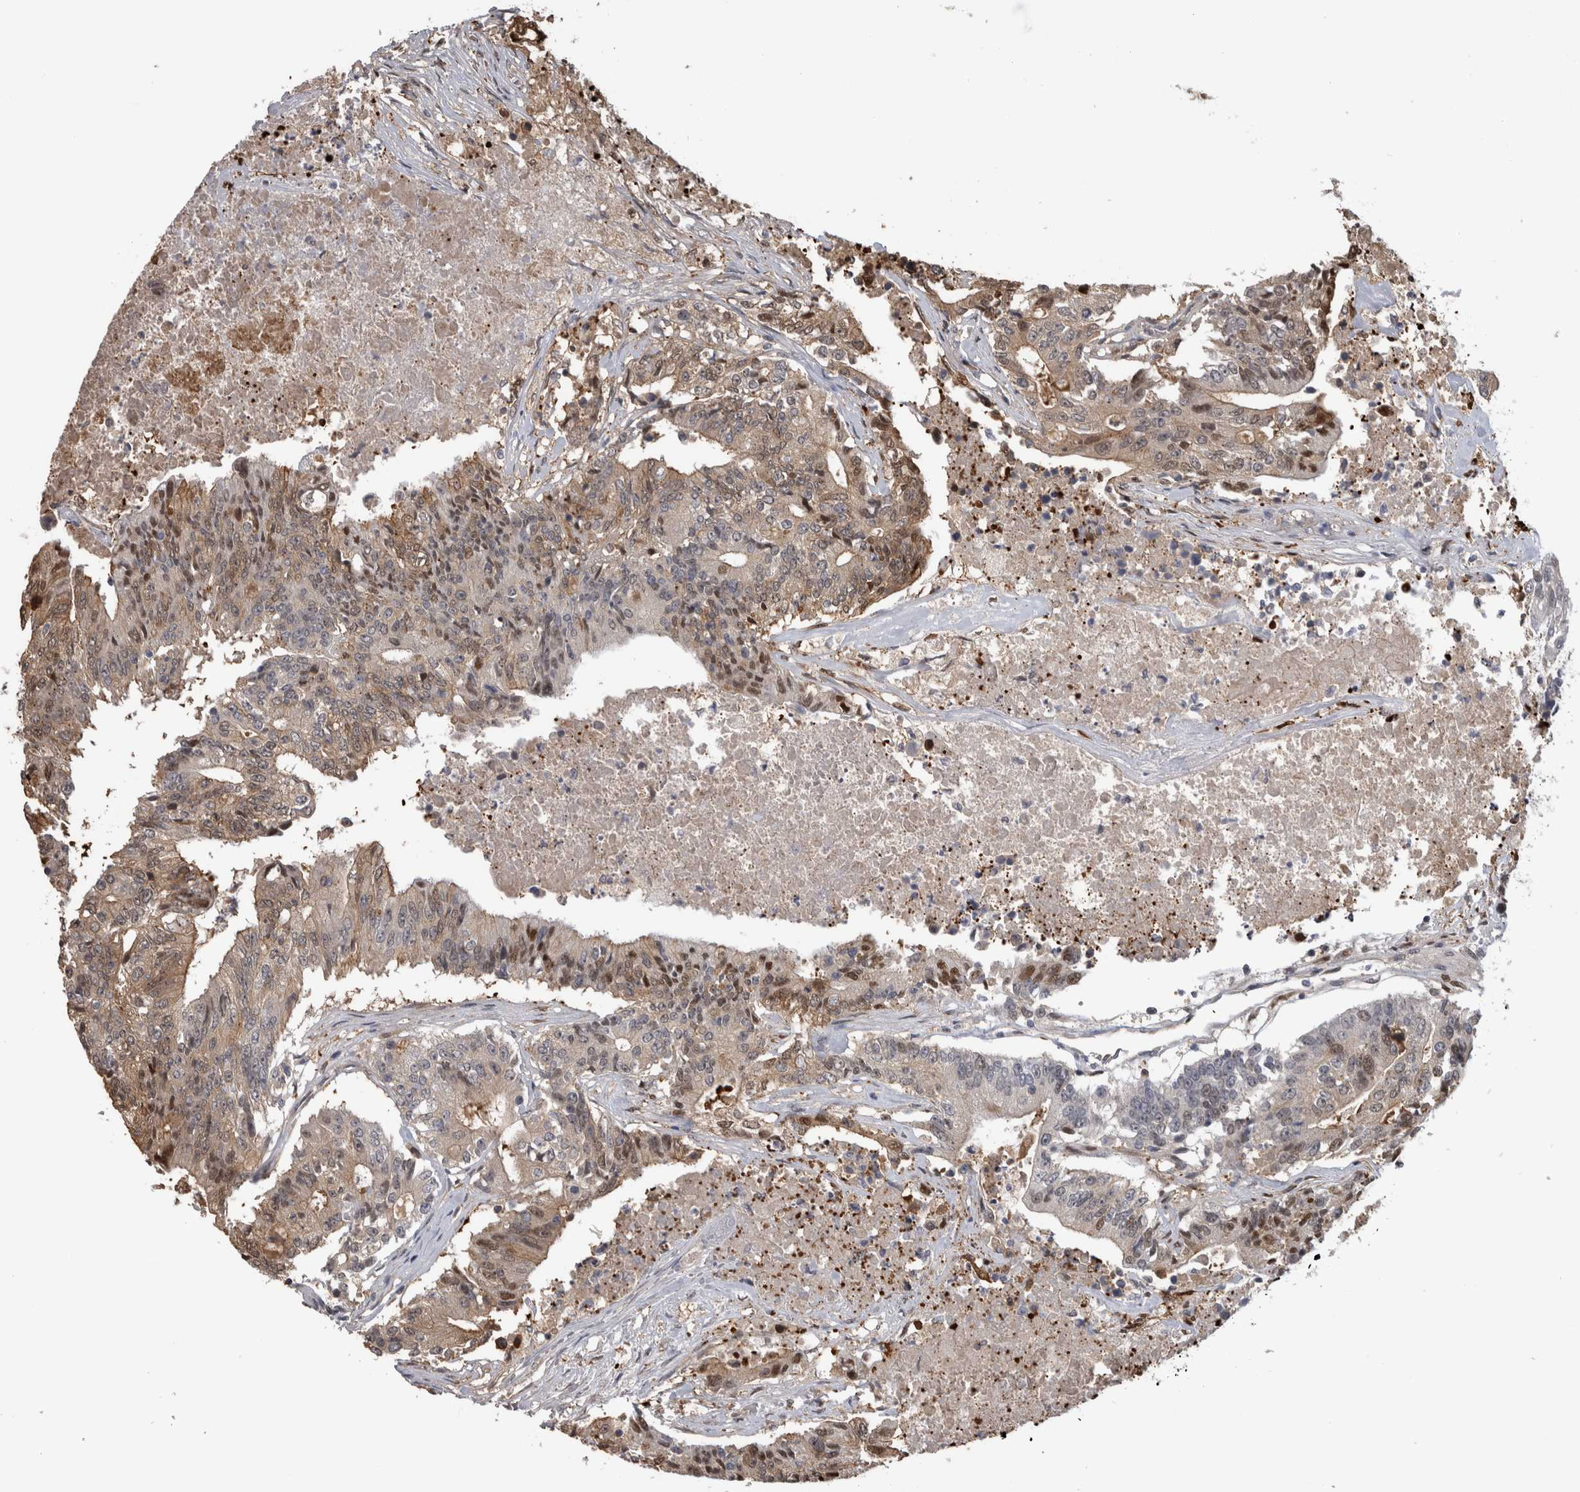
{"staining": {"intensity": "moderate", "quantity": ">75%", "location": "cytoplasmic/membranous,nuclear"}, "tissue": "colorectal cancer", "cell_type": "Tumor cells", "image_type": "cancer", "snomed": [{"axis": "morphology", "description": "Adenocarcinoma, NOS"}, {"axis": "topography", "description": "Colon"}], "caption": "Human adenocarcinoma (colorectal) stained with a protein marker demonstrates moderate staining in tumor cells.", "gene": "USH1G", "patient": {"sex": "female", "age": 77}}